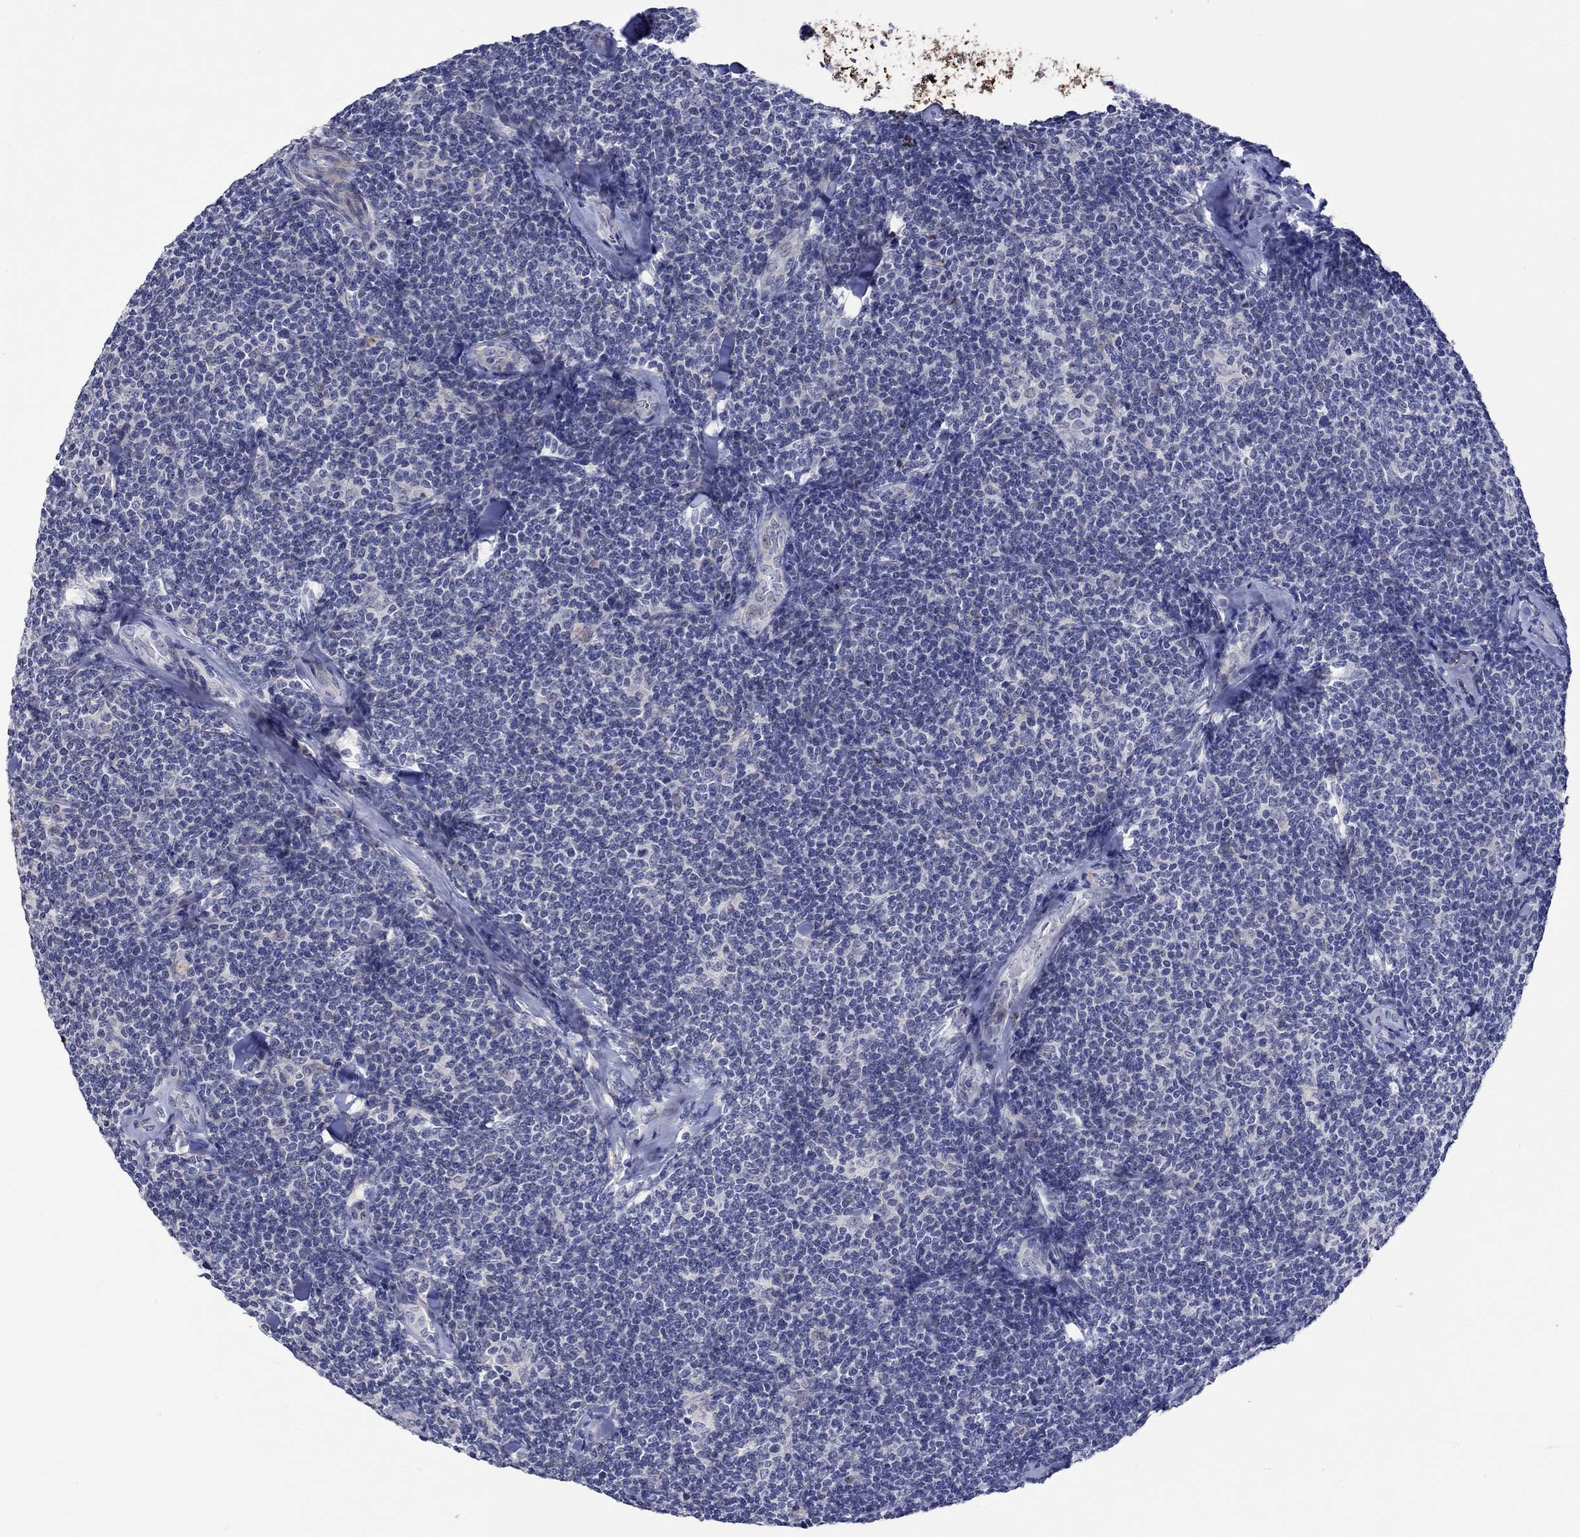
{"staining": {"intensity": "negative", "quantity": "none", "location": "none"}, "tissue": "lymphoma", "cell_type": "Tumor cells", "image_type": "cancer", "snomed": [{"axis": "morphology", "description": "Malignant lymphoma, non-Hodgkin's type, Low grade"}, {"axis": "topography", "description": "Lymph node"}], "caption": "This is an immunohistochemistry micrograph of human malignant lymphoma, non-Hodgkin's type (low-grade). There is no positivity in tumor cells.", "gene": "CRYAB", "patient": {"sex": "female", "age": 56}}